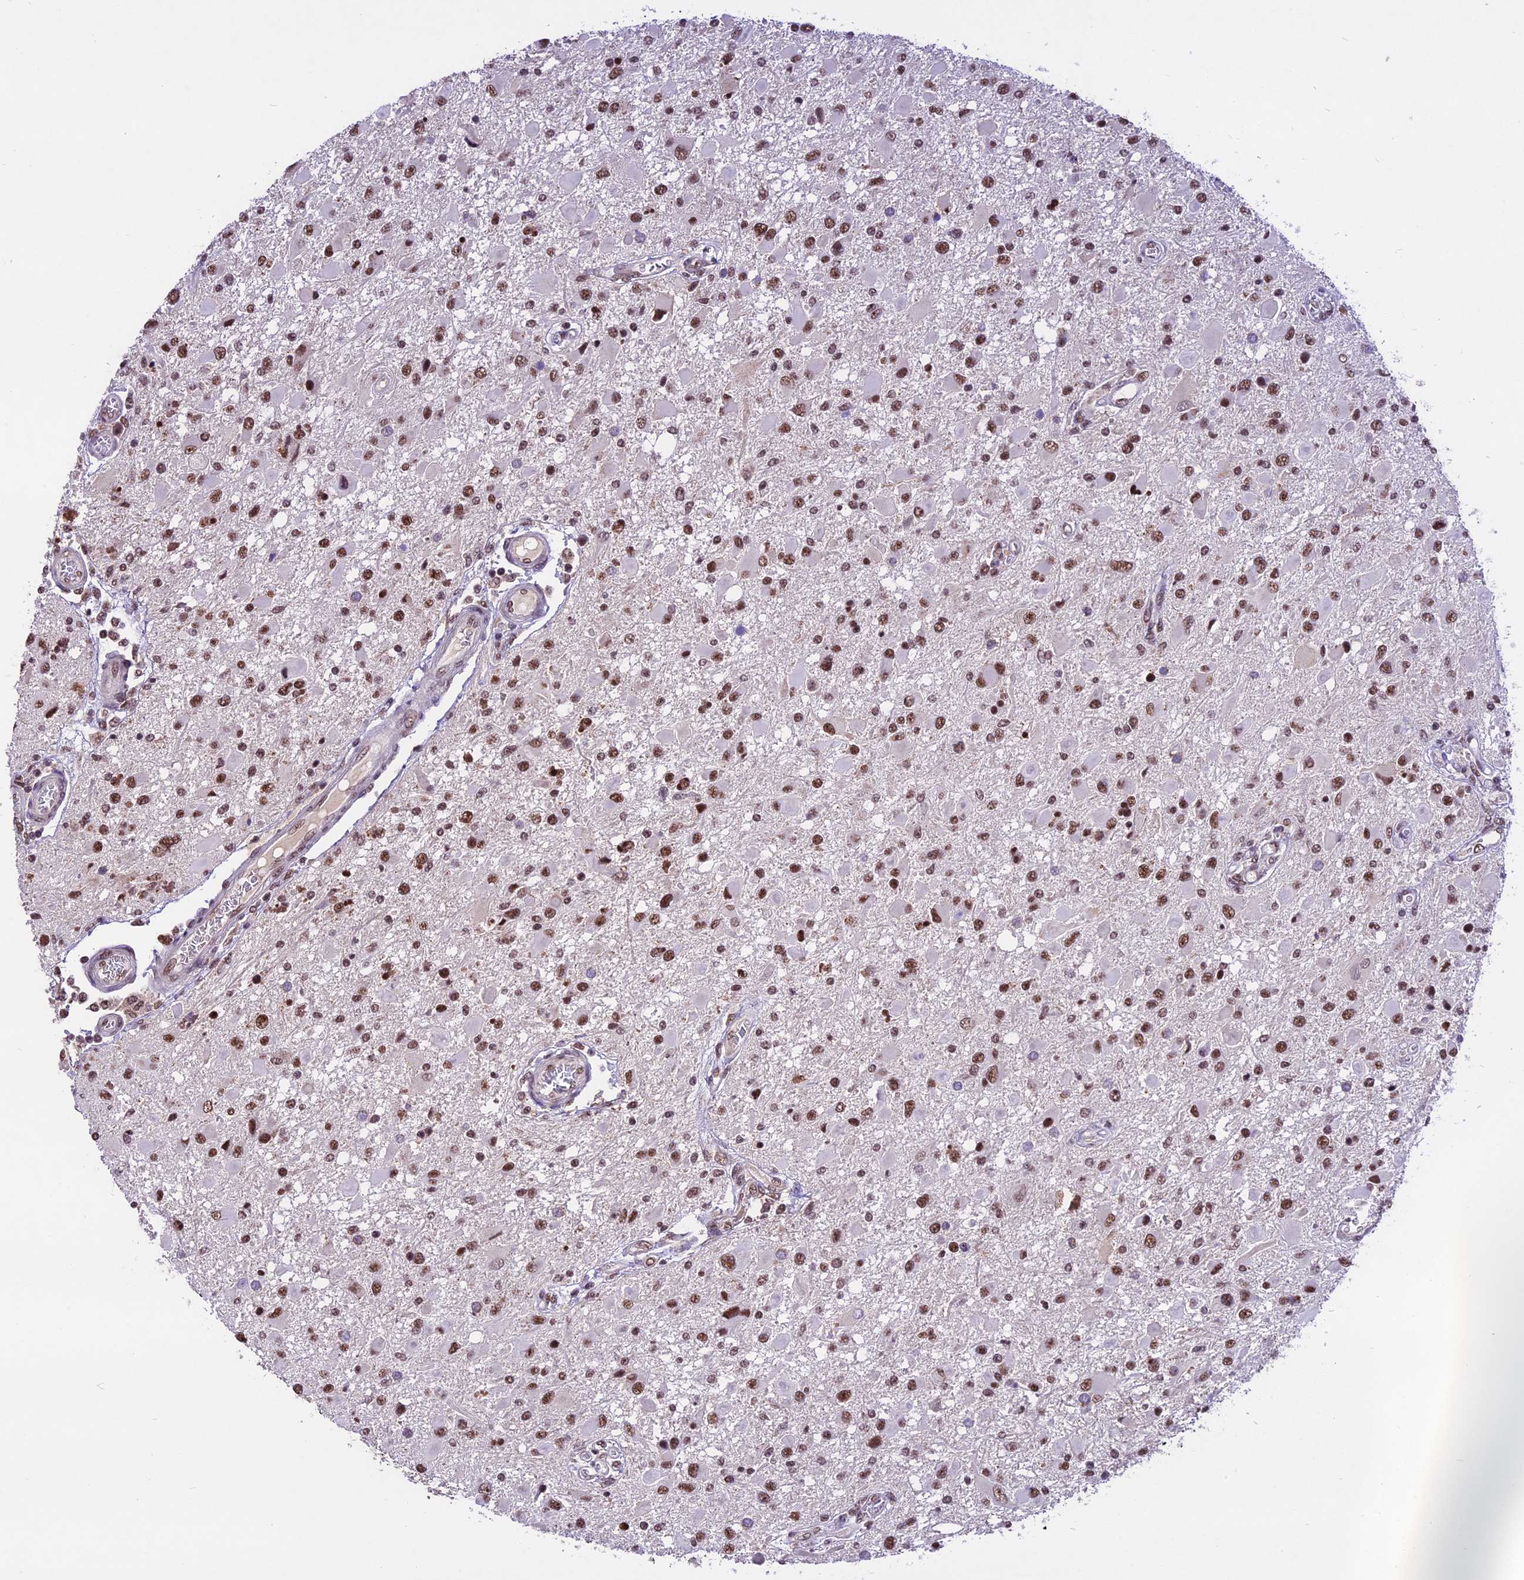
{"staining": {"intensity": "moderate", "quantity": ">75%", "location": "nuclear"}, "tissue": "glioma", "cell_type": "Tumor cells", "image_type": "cancer", "snomed": [{"axis": "morphology", "description": "Glioma, malignant, High grade"}, {"axis": "topography", "description": "Brain"}], "caption": "Immunohistochemical staining of human glioma displays medium levels of moderate nuclear protein staining in about >75% of tumor cells.", "gene": "CARS2", "patient": {"sex": "male", "age": 53}}